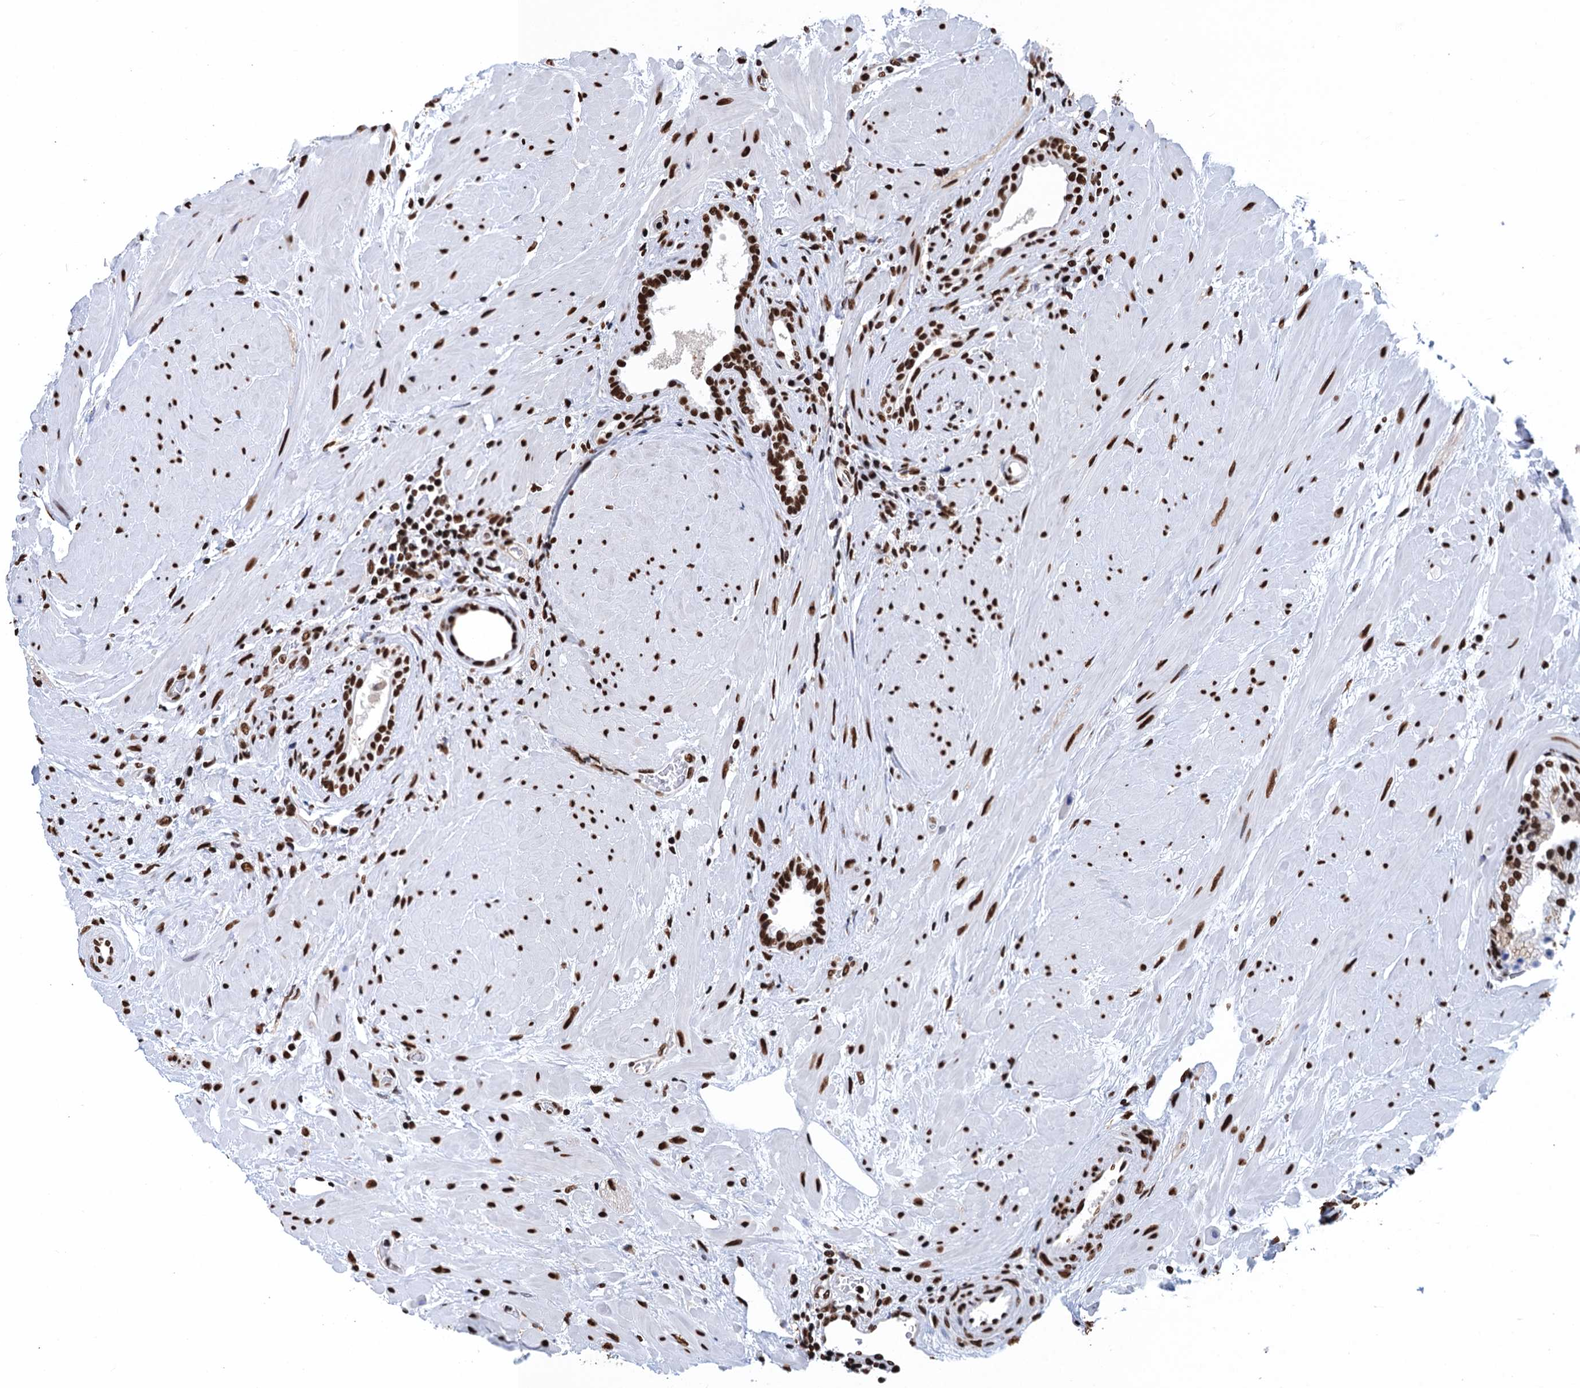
{"staining": {"intensity": "strong", "quantity": ">75%", "location": "nuclear"}, "tissue": "prostate", "cell_type": "Glandular cells", "image_type": "normal", "snomed": [{"axis": "morphology", "description": "Normal tissue, NOS"}, {"axis": "topography", "description": "Prostate"}], "caption": "Strong nuclear protein expression is present in about >75% of glandular cells in prostate.", "gene": "UBA2", "patient": {"sex": "male", "age": 48}}